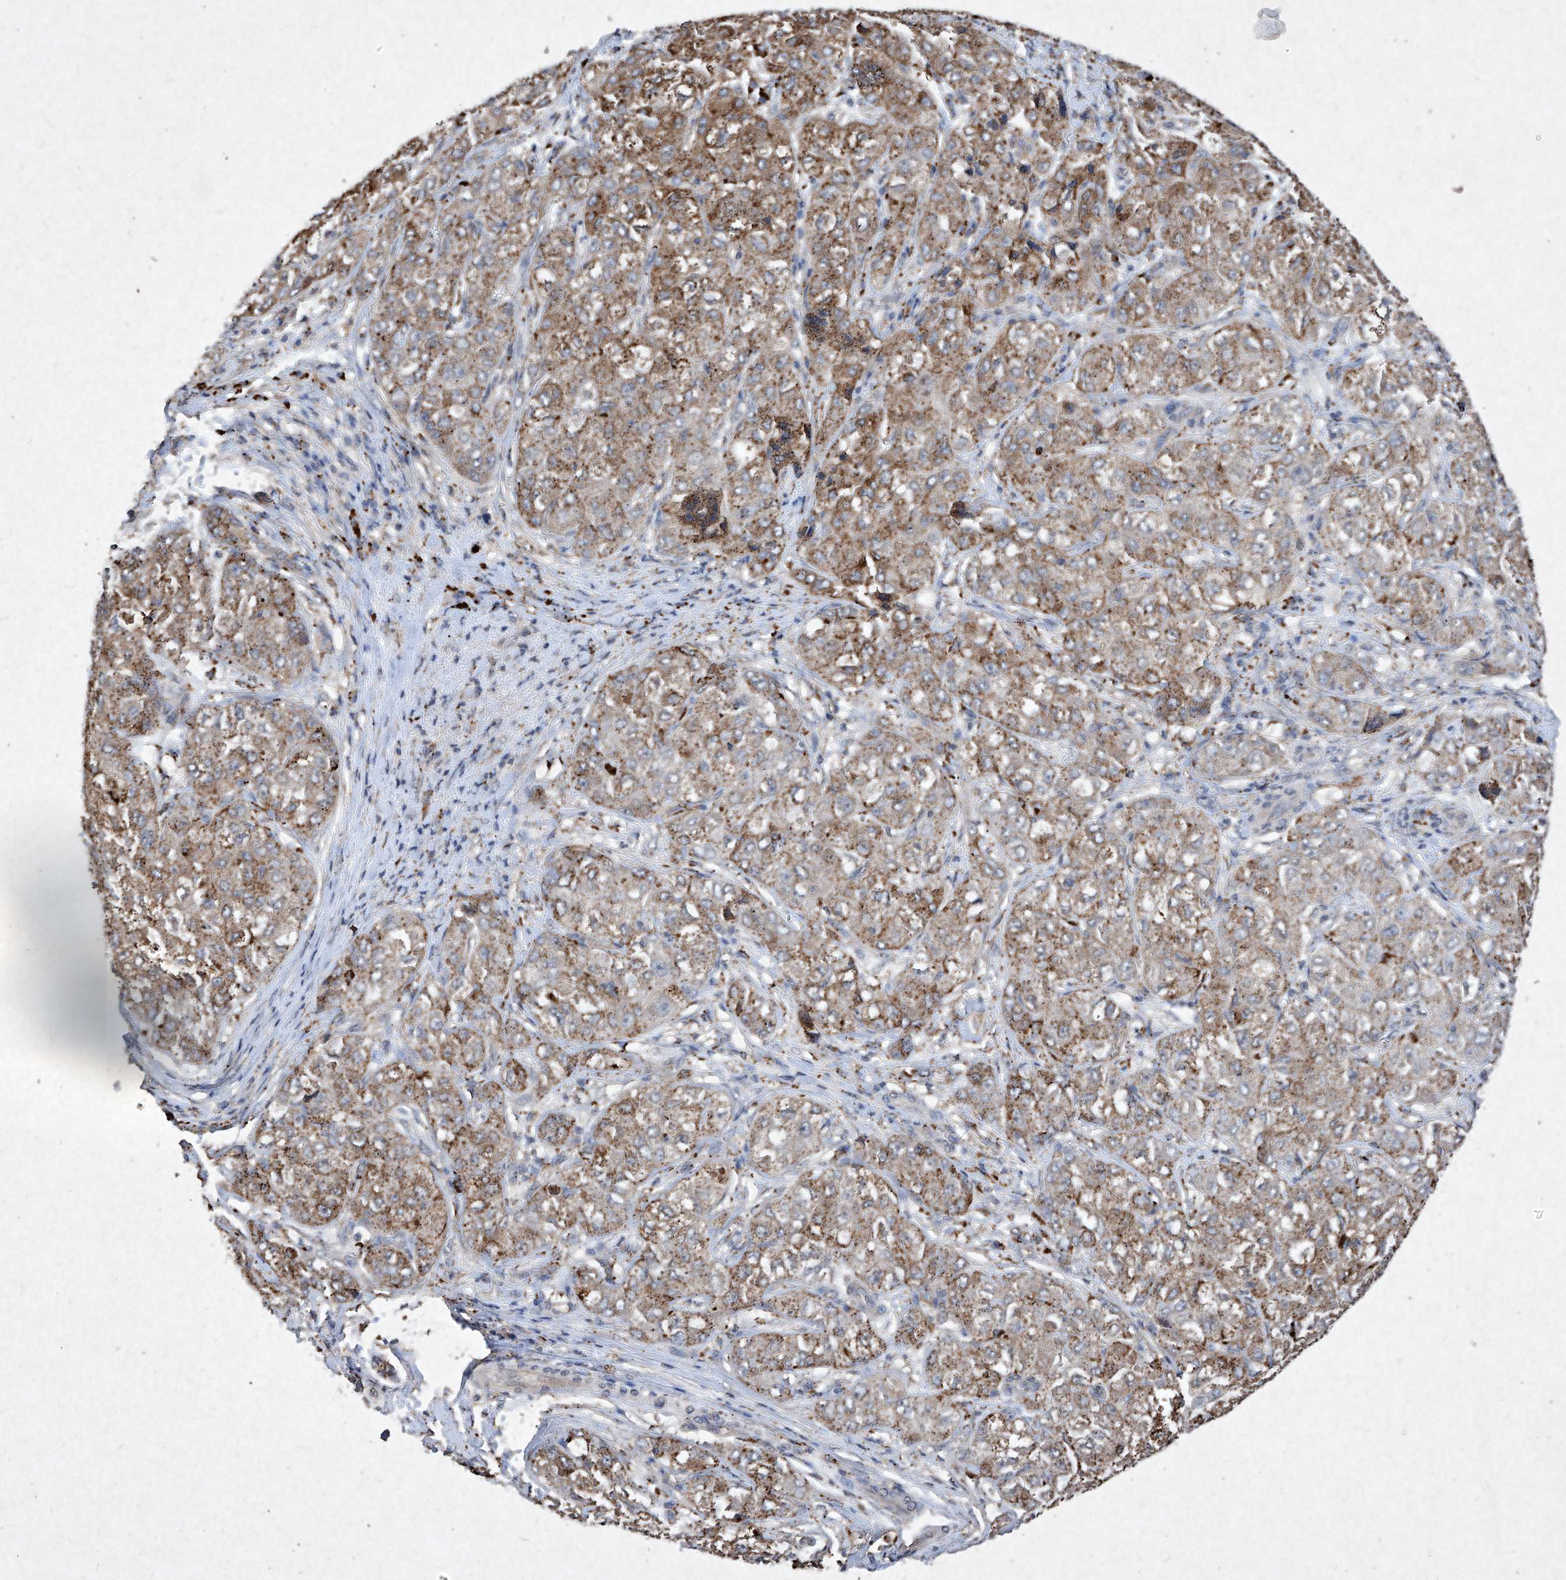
{"staining": {"intensity": "moderate", "quantity": ">75%", "location": "cytoplasmic/membranous"}, "tissue": "liver cancer", "cell_type": "Tumor cells", "image_type": "cancer", "snomed": [{"axis": "morphology", "description": "Carcinoma, Hepatocellular, NOS"}, {"axis": "topography", "description": "Liver"}], "caption": "Liver cancer was stained to show a protein in brown. There is medium levels of moderate cytoplasmic/membranous staining in approximately >75% of tumor cells. The protein of interest is stained brown, and the nuclei are stained in blue (DAB (3,3'-diaminobenzidine) IHC with brightfield microscopy, high magnification).", "gene": "MED16", "patient": {"sex": "male", "age": 80}}